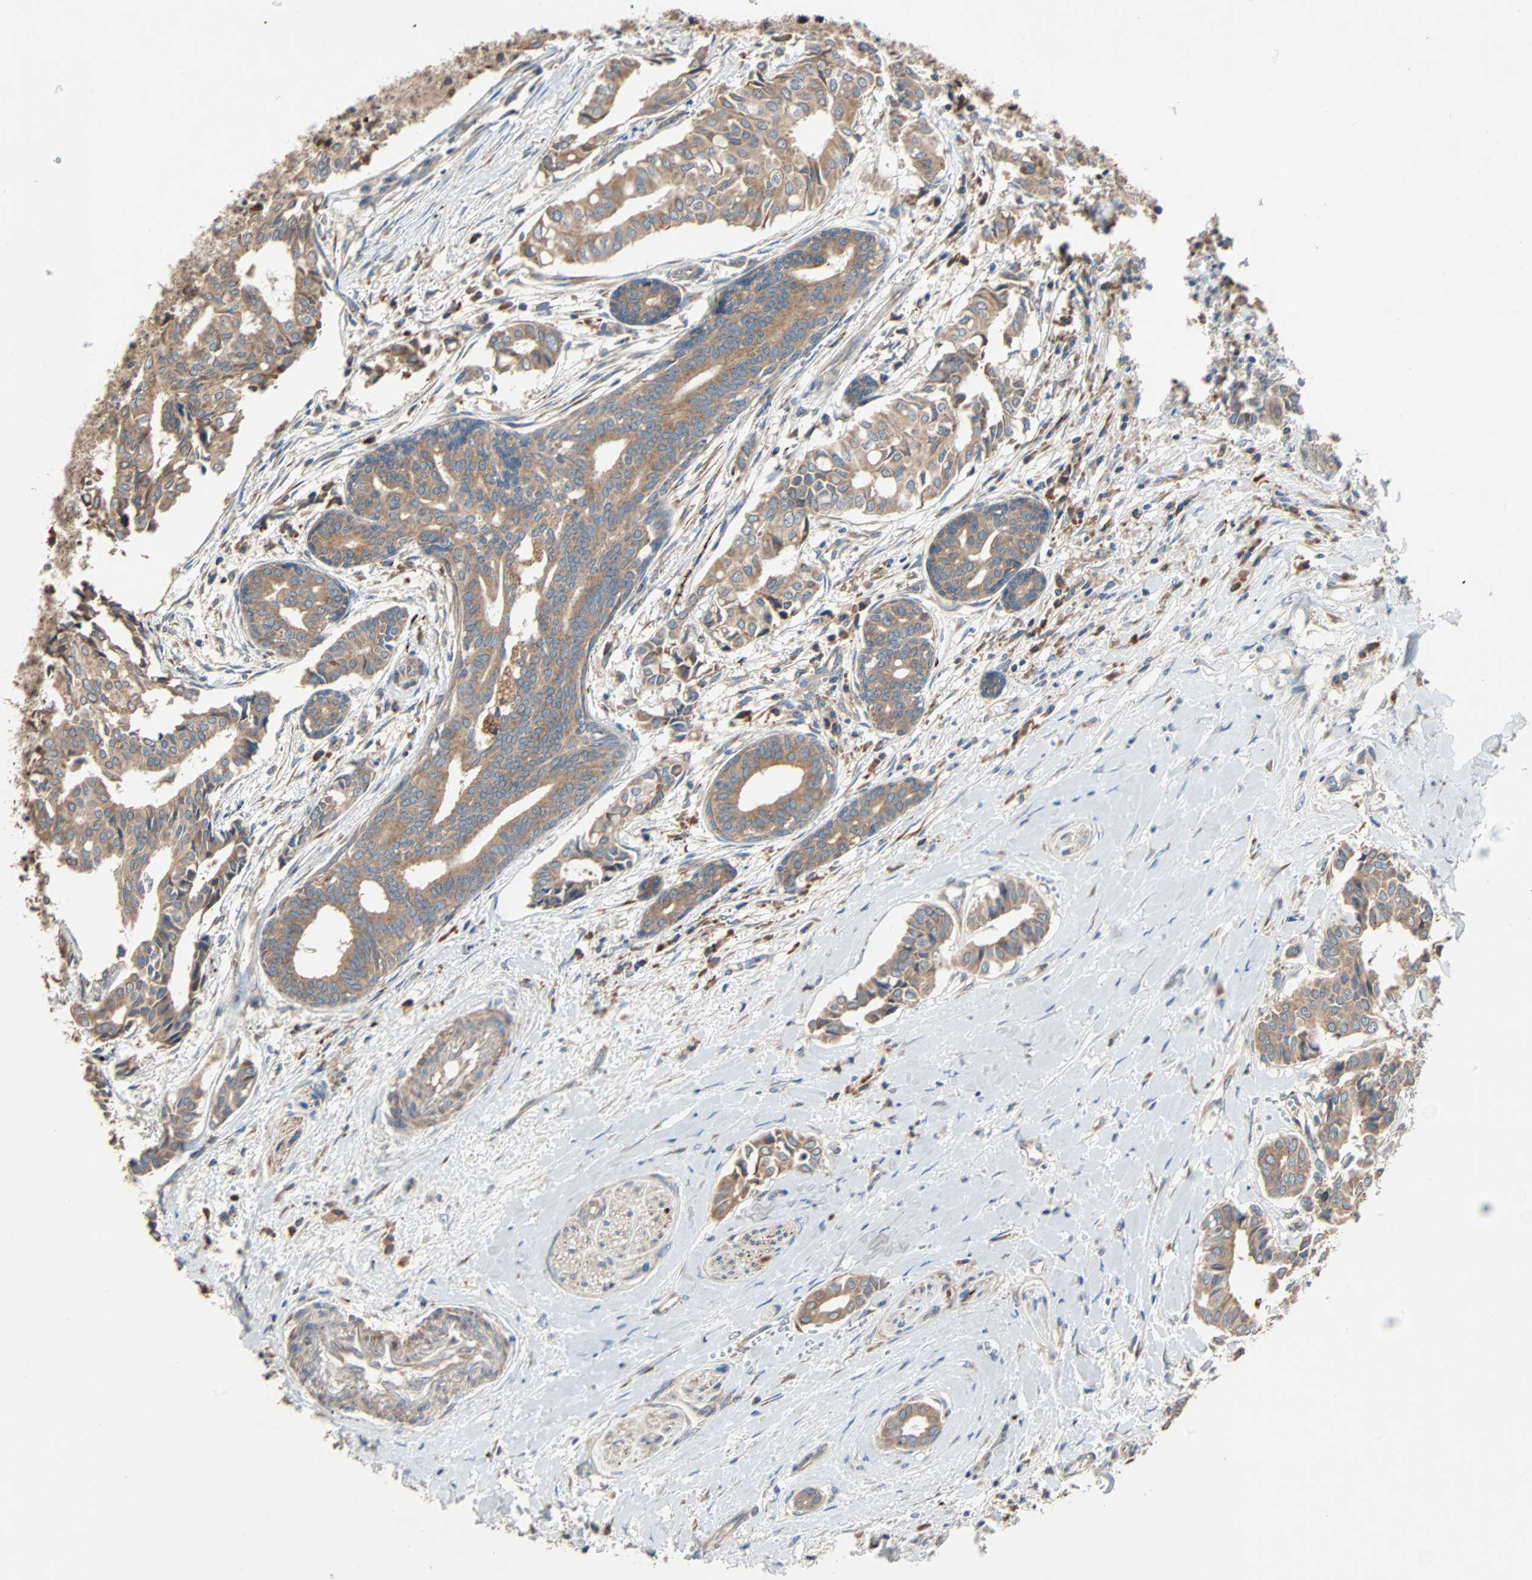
{"staining": {"intensity": "moderate", "quantity": ">75%", "location": "cytoplasmic/membranous"}, "tissue": "head and neck cancer", "cell_type": "Tumor cells", "image_type": "cancer", "snomed": [{"axis": "morphology", "description": "Adenocarcinoma, NOS"}, {"axis": "topography", "description": "Salivary gland"}, {"axis": "topography", "description": "Head-Neck"}], "caption": "Head and neck cancer stained for a protein (brown) displays moderate cytoplasmic/membranous positive positivity in about >75% of tumor cells.", "gene": "XYLT1", "patient": {"sex": "female", "age": 59}}